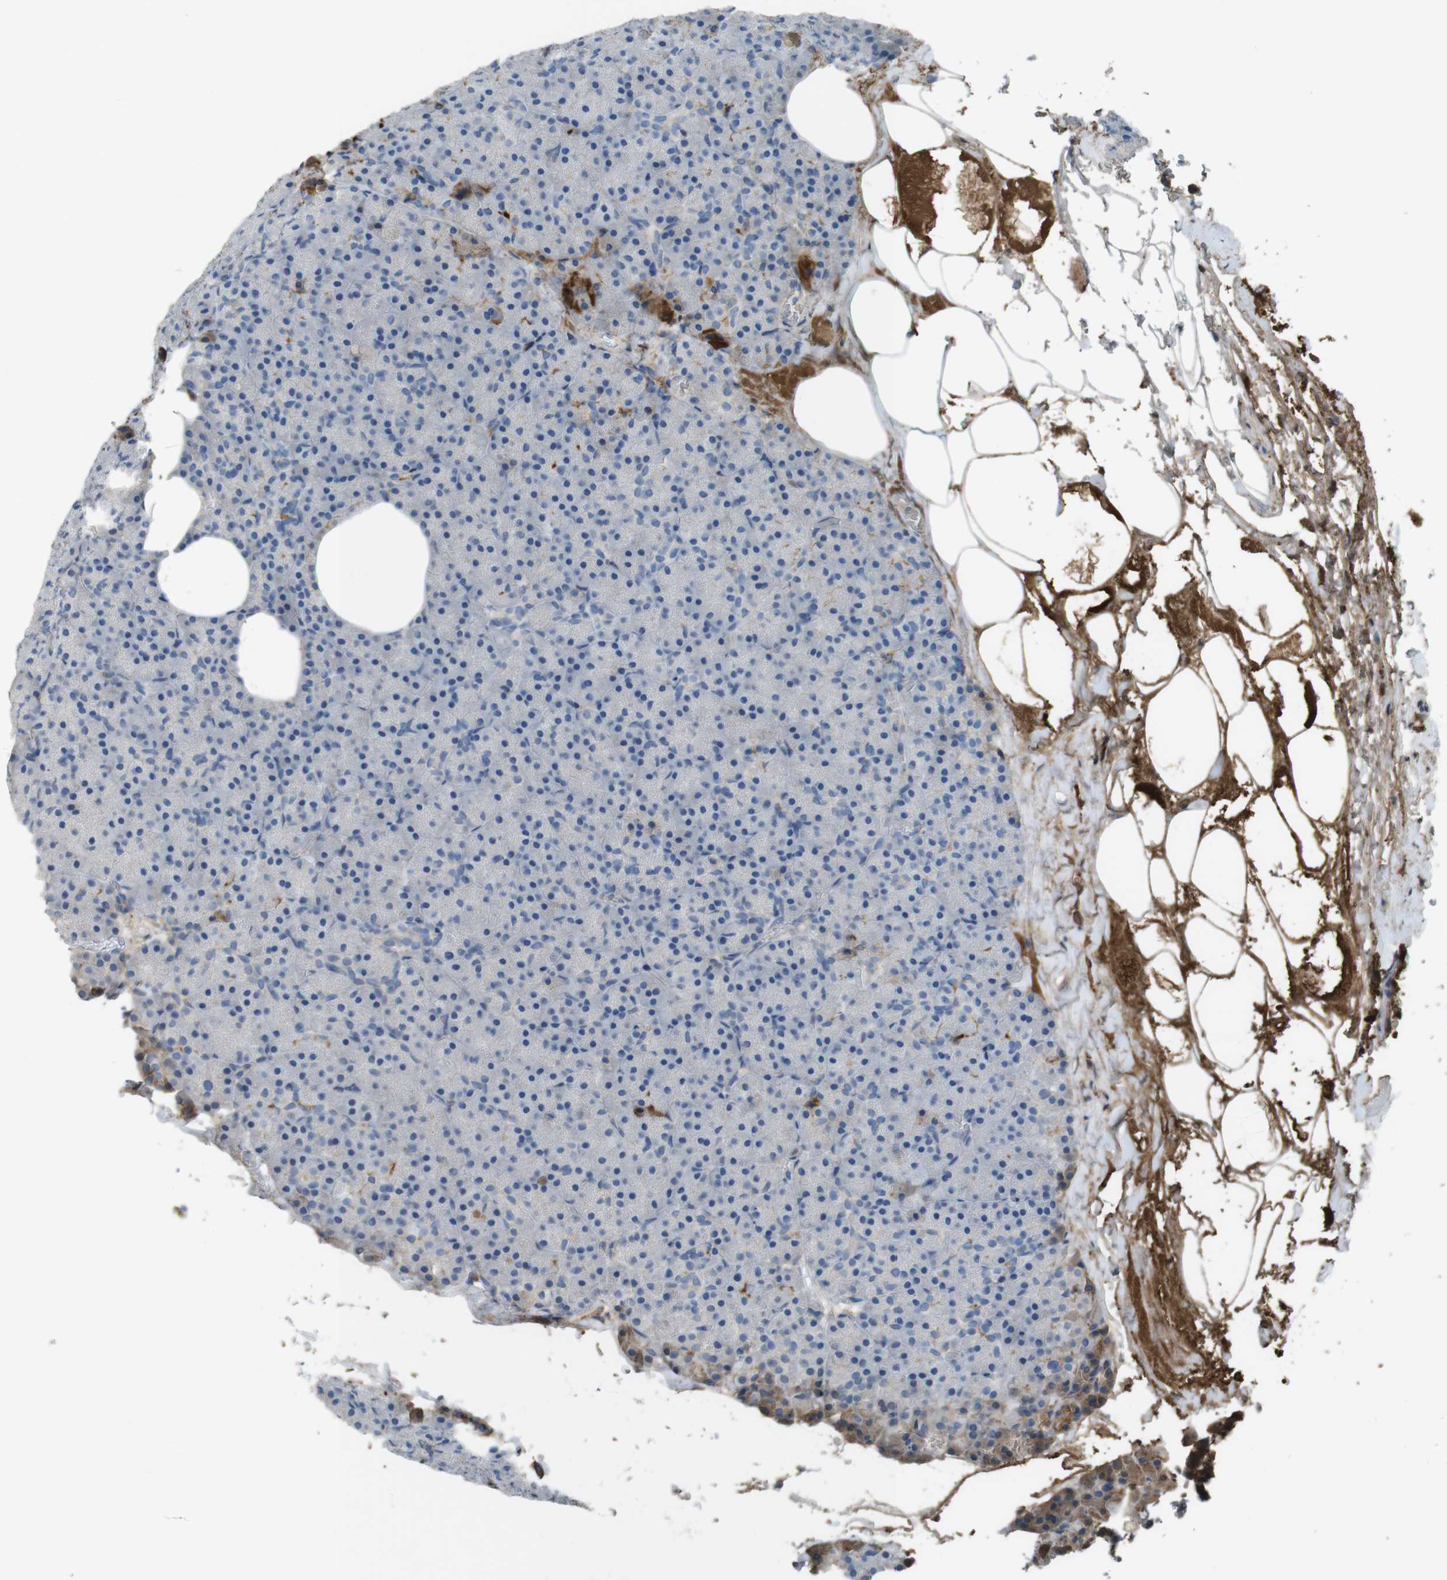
{"staining": {"intensity": "negative", "quantity": "none", "location": "none"}, "tissue": "pancreas", "cell_type": "Exocrine glandular cells", "image_type": "normal", "snomed": [{"axis": "morphology", "description": "Normal tissue, NOS"}, {"axis": "topography", "description": "Pancreas"}], "caption": "Unremarkable pancreas was stained to show a protein in brown. There is no significant expression in exocrine glandular cells. The staining was performed using DAB (3,3'-diaminobenzidine) to visualize the protein expression in brown, while the nuclei were stained in blue with hematoxylin (Magnification: 20x).", "gene": "LTBP4", "patient": {"sex": "female", "age": 35}}